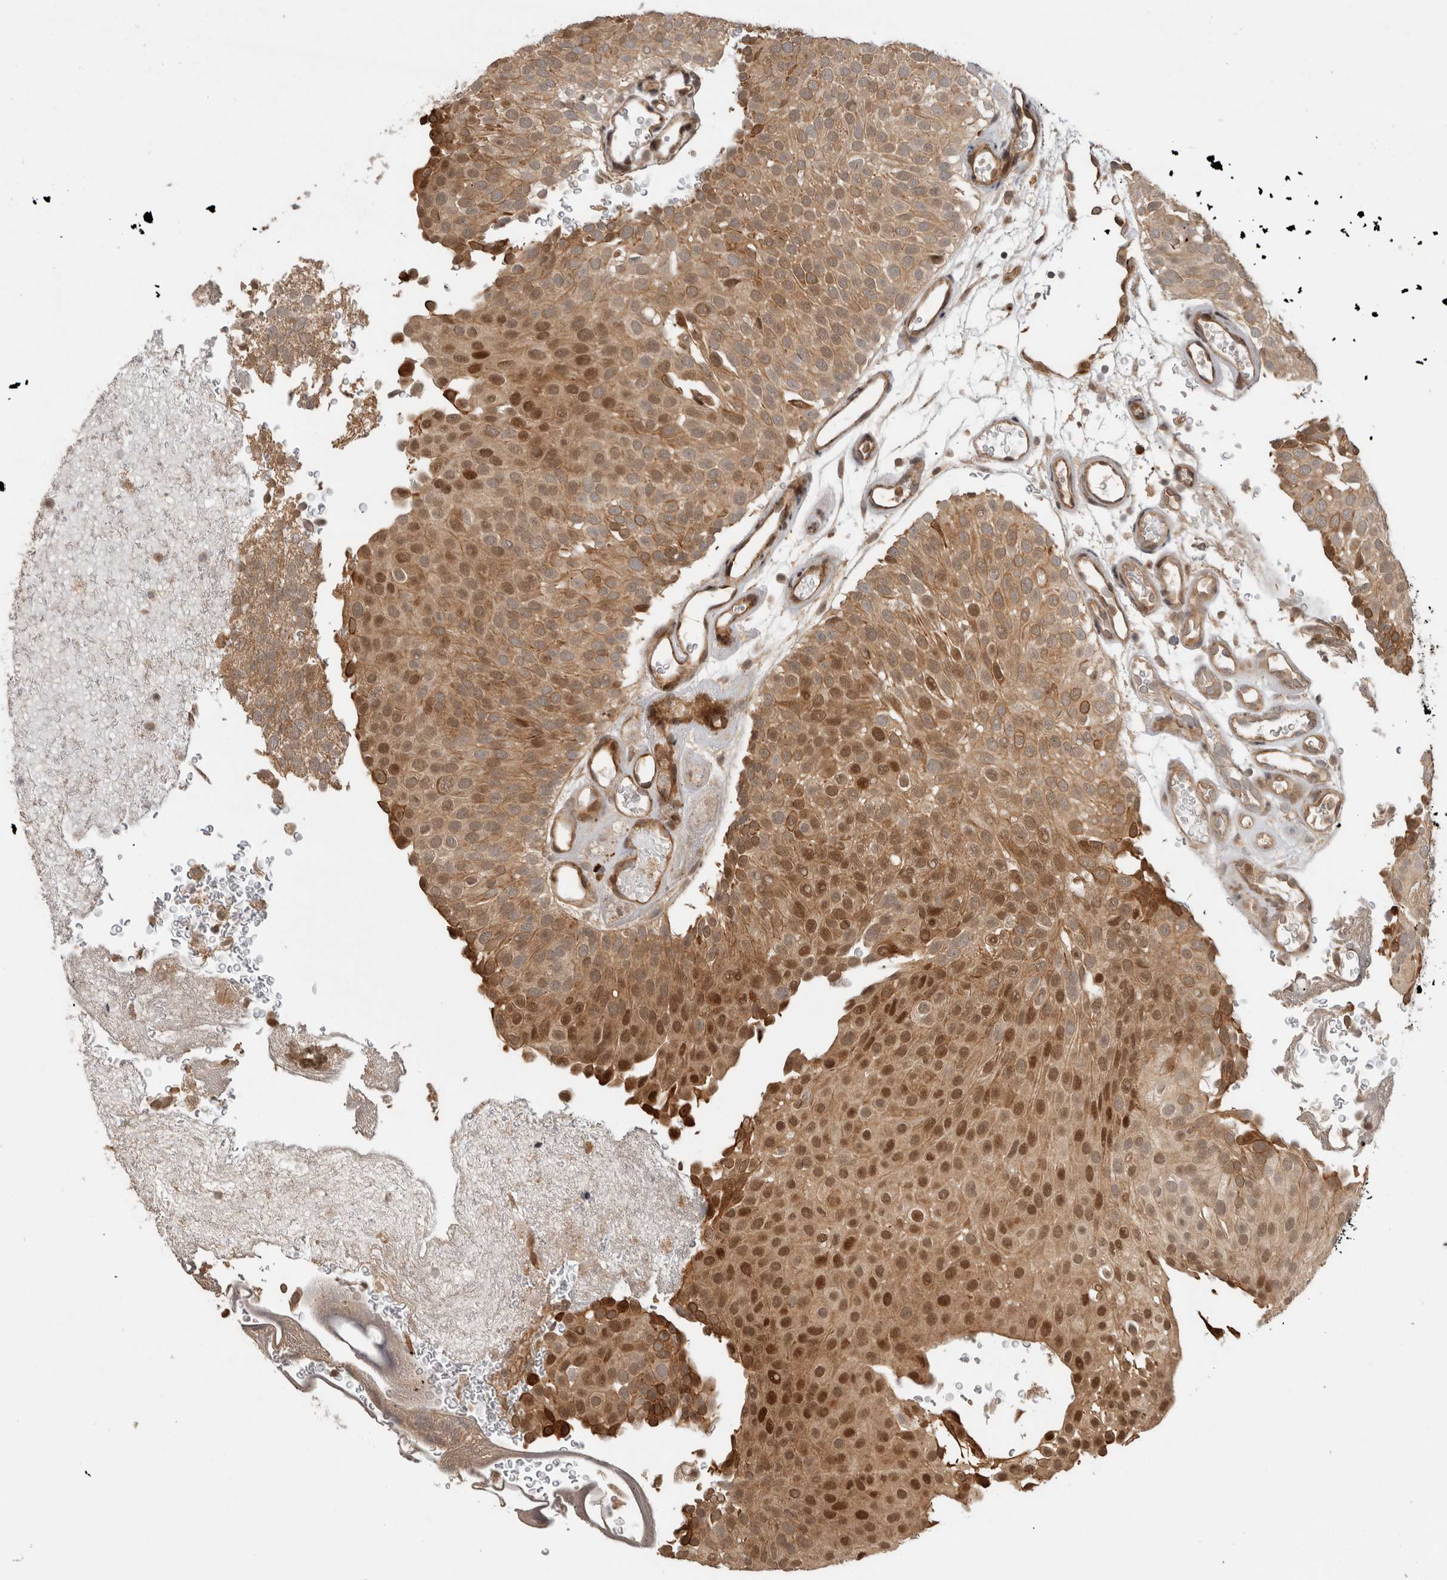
{"staining": {"intensity": "moderate", "quantity": ">75%", "location": "cytoplasmic/membranous,nuclear"}, "tissue": "urothelial cancer", "cell_type": "Tumor cells", "image_type": "cancer", "snomed": [{"axis": "morphology", "description": "Urothelial carcinoma, Low grade"}, {"axis": "topography", "description": "Urinary bladder"}], "caption": "About >75% of tumor cells in human urothelial cancer exhibit moderate cytoplasmic/membranous and nuclear protein staining as visualized by brown immunohistochemical staining.", "gene": "PITPNC1", "patient": {"sex": "male", "age": 78}}